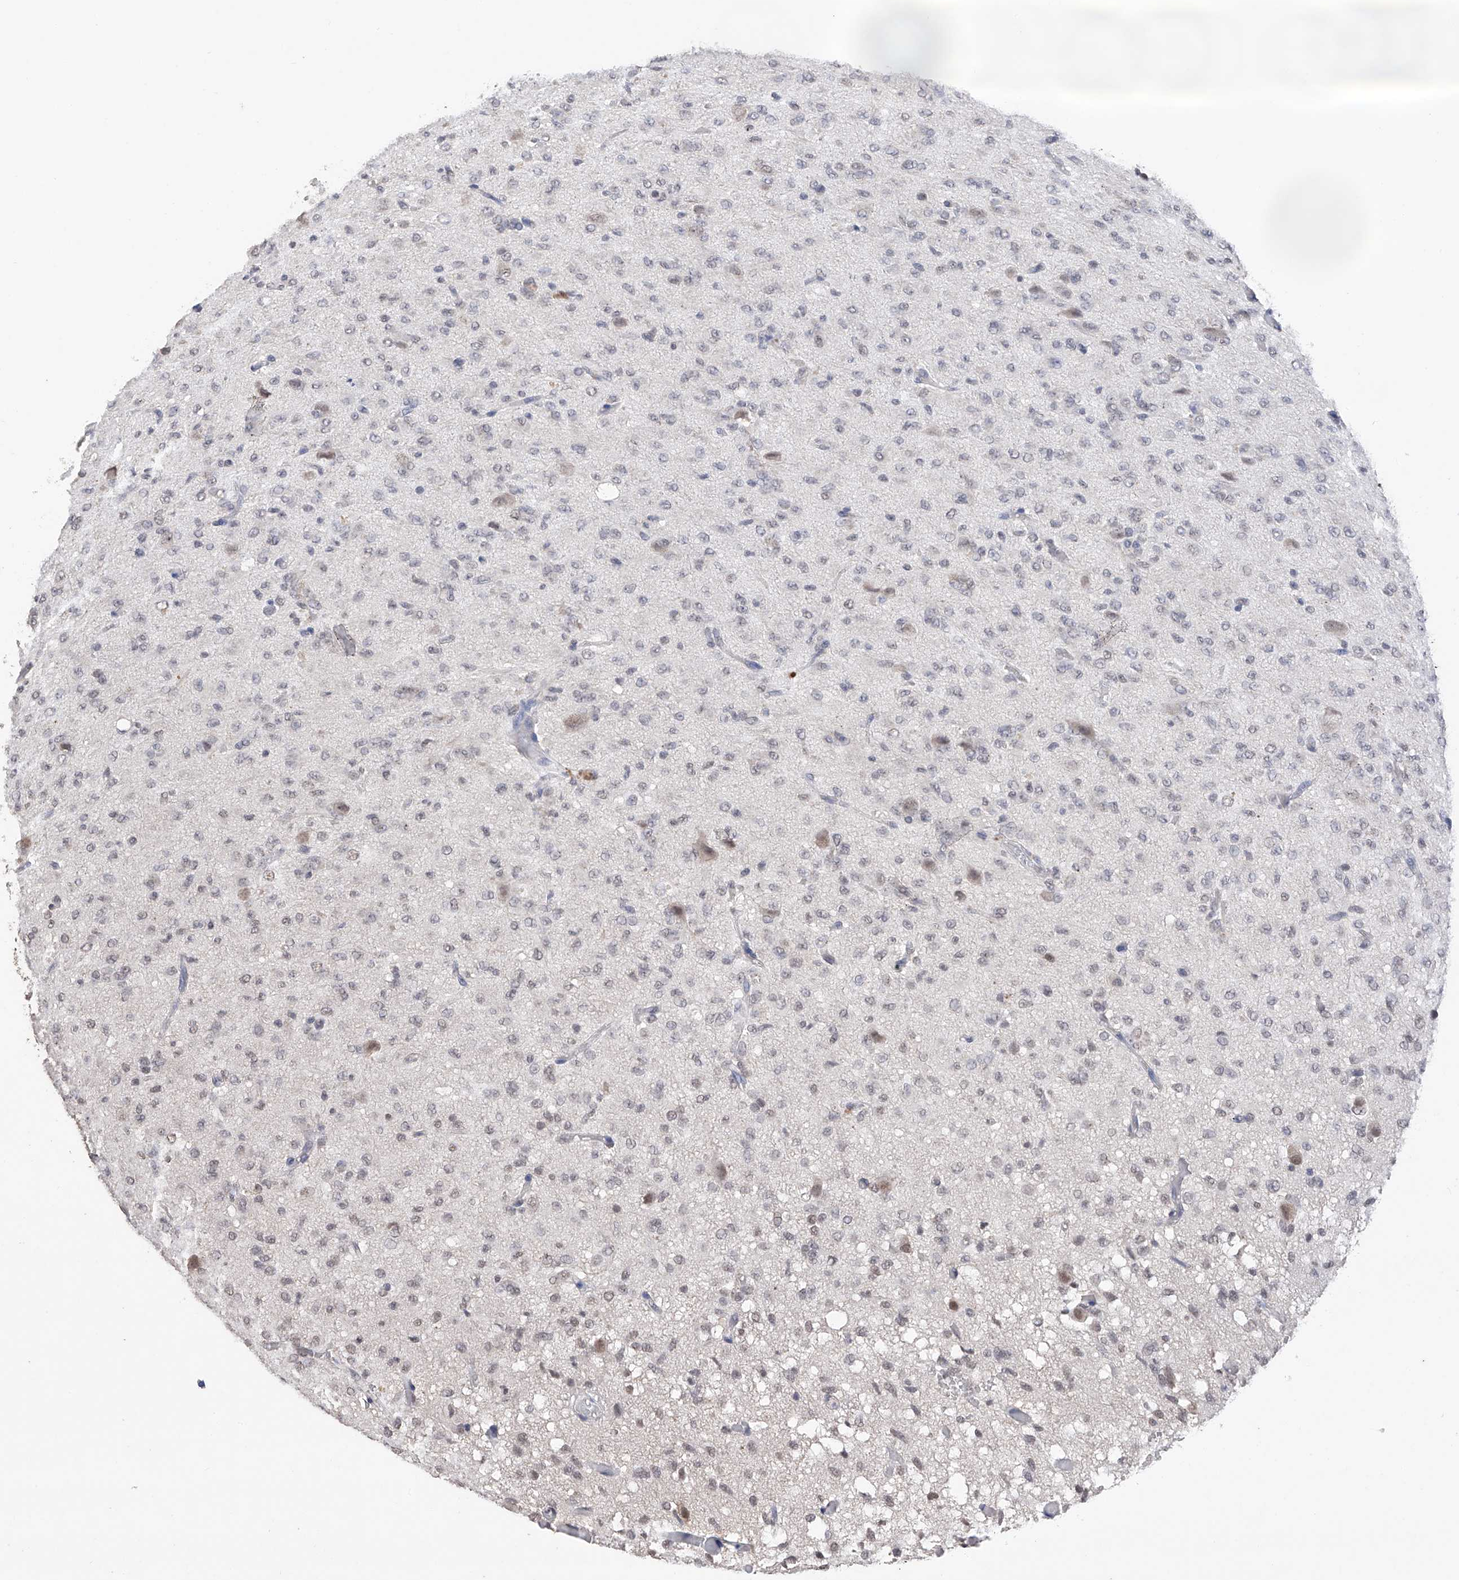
{"staining": {"intensity": "moderate", "quantity": "<25%", "location": "nuclear"}, "tissue": "glioma", "cell_type": "Tumor cells", "image_type": "cancer", "snomed": [{"axis": "morphology", "description": "Glioma, malignant, High grade"}, {"axis": "topography", "description": "Brain"}], "caption": "Protein expression analysis of human glioma reveals moderate nuclear expression in approximately <25% of tumor cells. (DAB (3,3'-diaminobenzidine) IHC, brown staining for protein, blue staining for nuclei).", "gene": "DMAP1", "patient": {"sex": "female", "age": 59}}